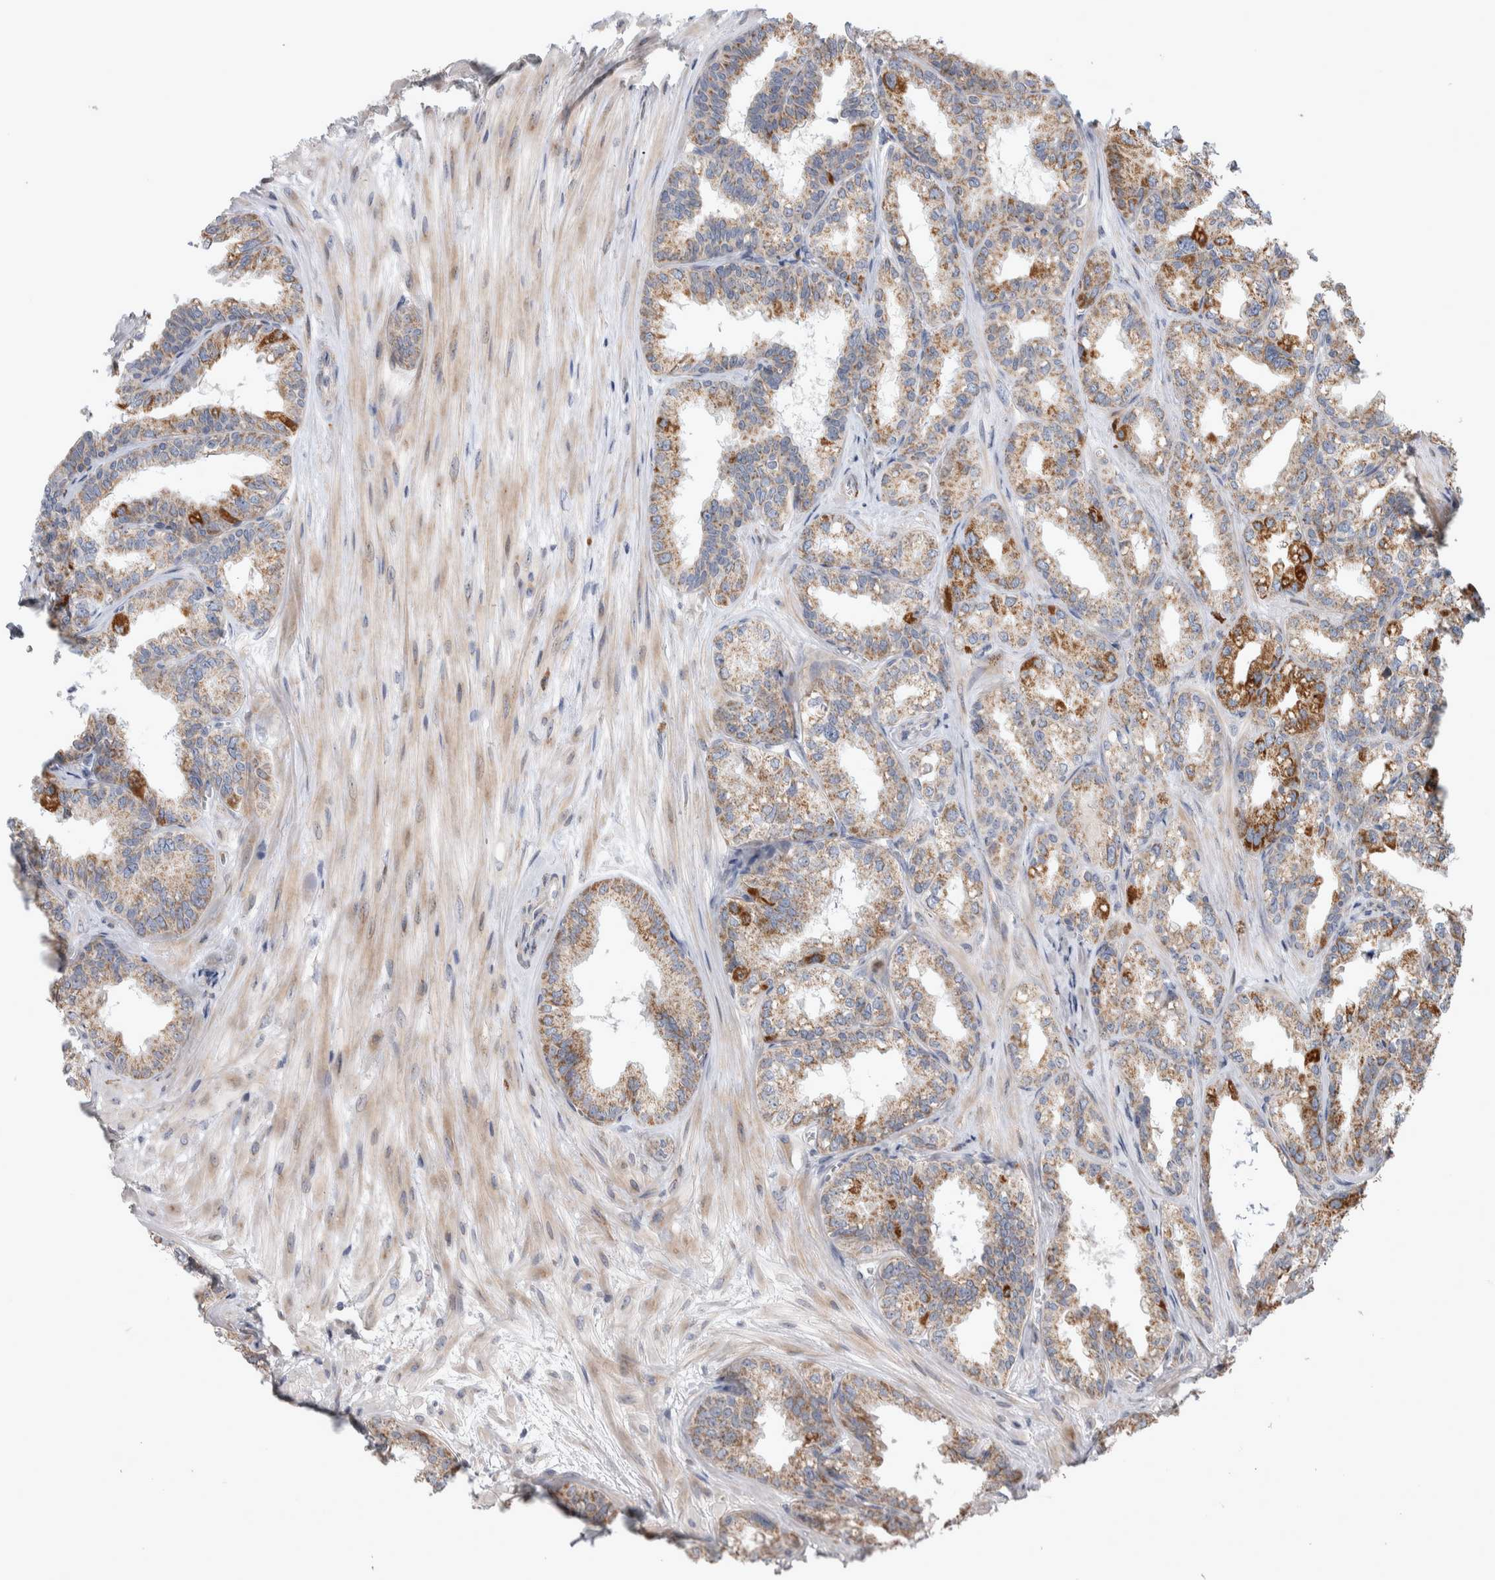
{"staining": {"intensity": "moderate", "quantity": ">75%", "location": "cytoplasmic/membranous"}, "tissue": "seminal vesicle", "cell_type": "Glandular cells", "image_type": "normal", "snomed": [{"axis": "morphology", "description": "Normal tissue, NOS"}, {"axis": "topography", "description": "Prostate"}, {"axis": "topography", "description": "Seminal veicle"}], "caption": "IHC photomicrograph of normal seminal vesicle: seminal vesicle stained using immunohistochemistry (IHC) exhibits medium levels of moderate protein expression localized specifically in the cytoplasmic/membranous of glandular cells, appearing as a cytoplasmic/membranous brown color.", "gene": "SCO1", "patient": {"sex": "male", "age": 51}}